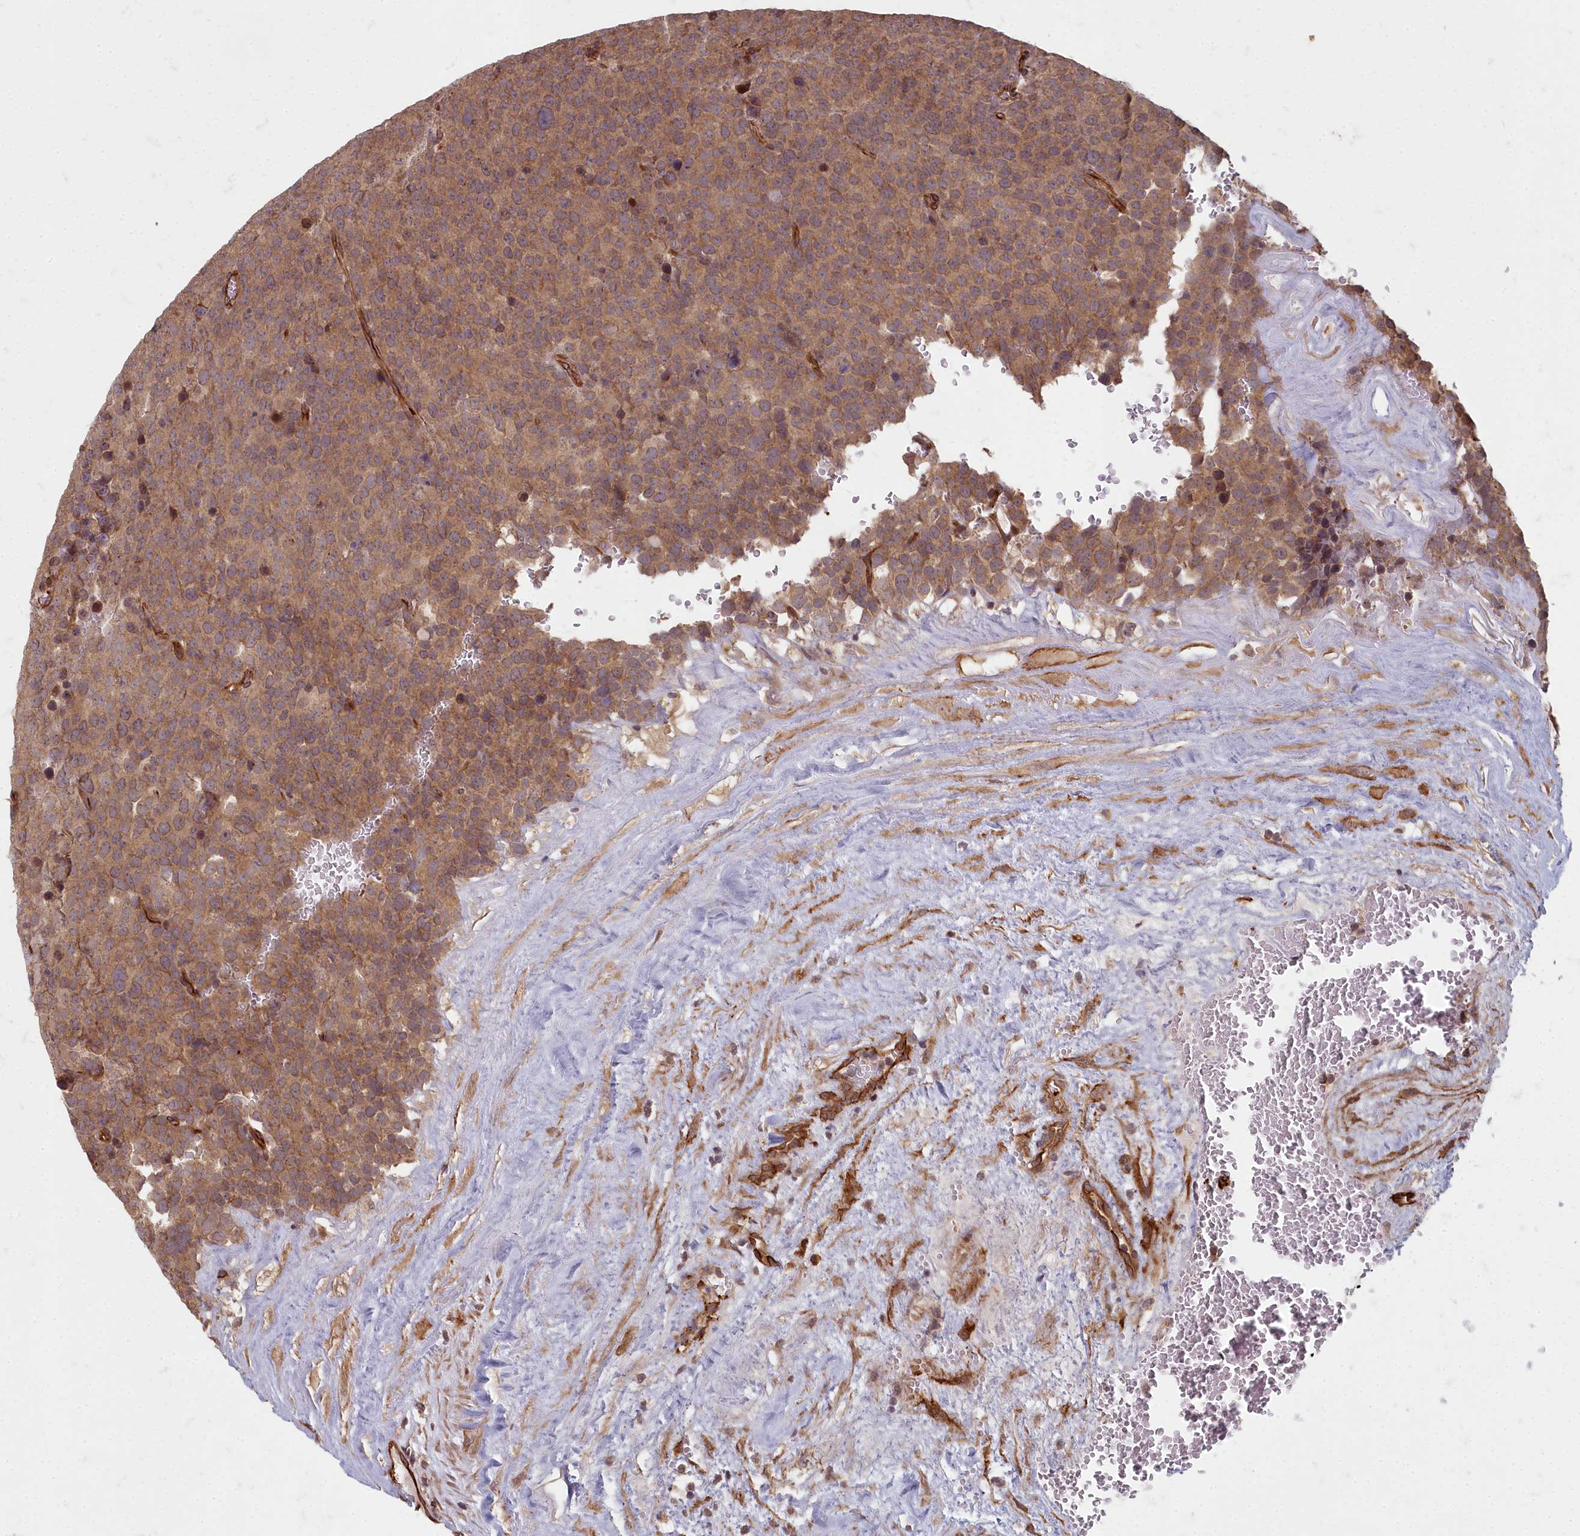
{"staining": {"intensity": "moderate", "quantity": ">75%", "location": "cytoplasmic/membranous"}, "tissue": "testis cancer", "cell_type": "Tumor cells", "image_type": "cancer", "snomed": [{"axis": "morphology", "description": "Seminoma, NOS"}, {"axis": "topography", "description": "Testis"}], "caption": "Testis seminoma stained for a protein (brown) reveals moderate cytoplasmic/membranous positive expression in approximately >75% of tumor cells.", "gene": "TSPYL4", "patient": {"sex": "male", "age": 71}}